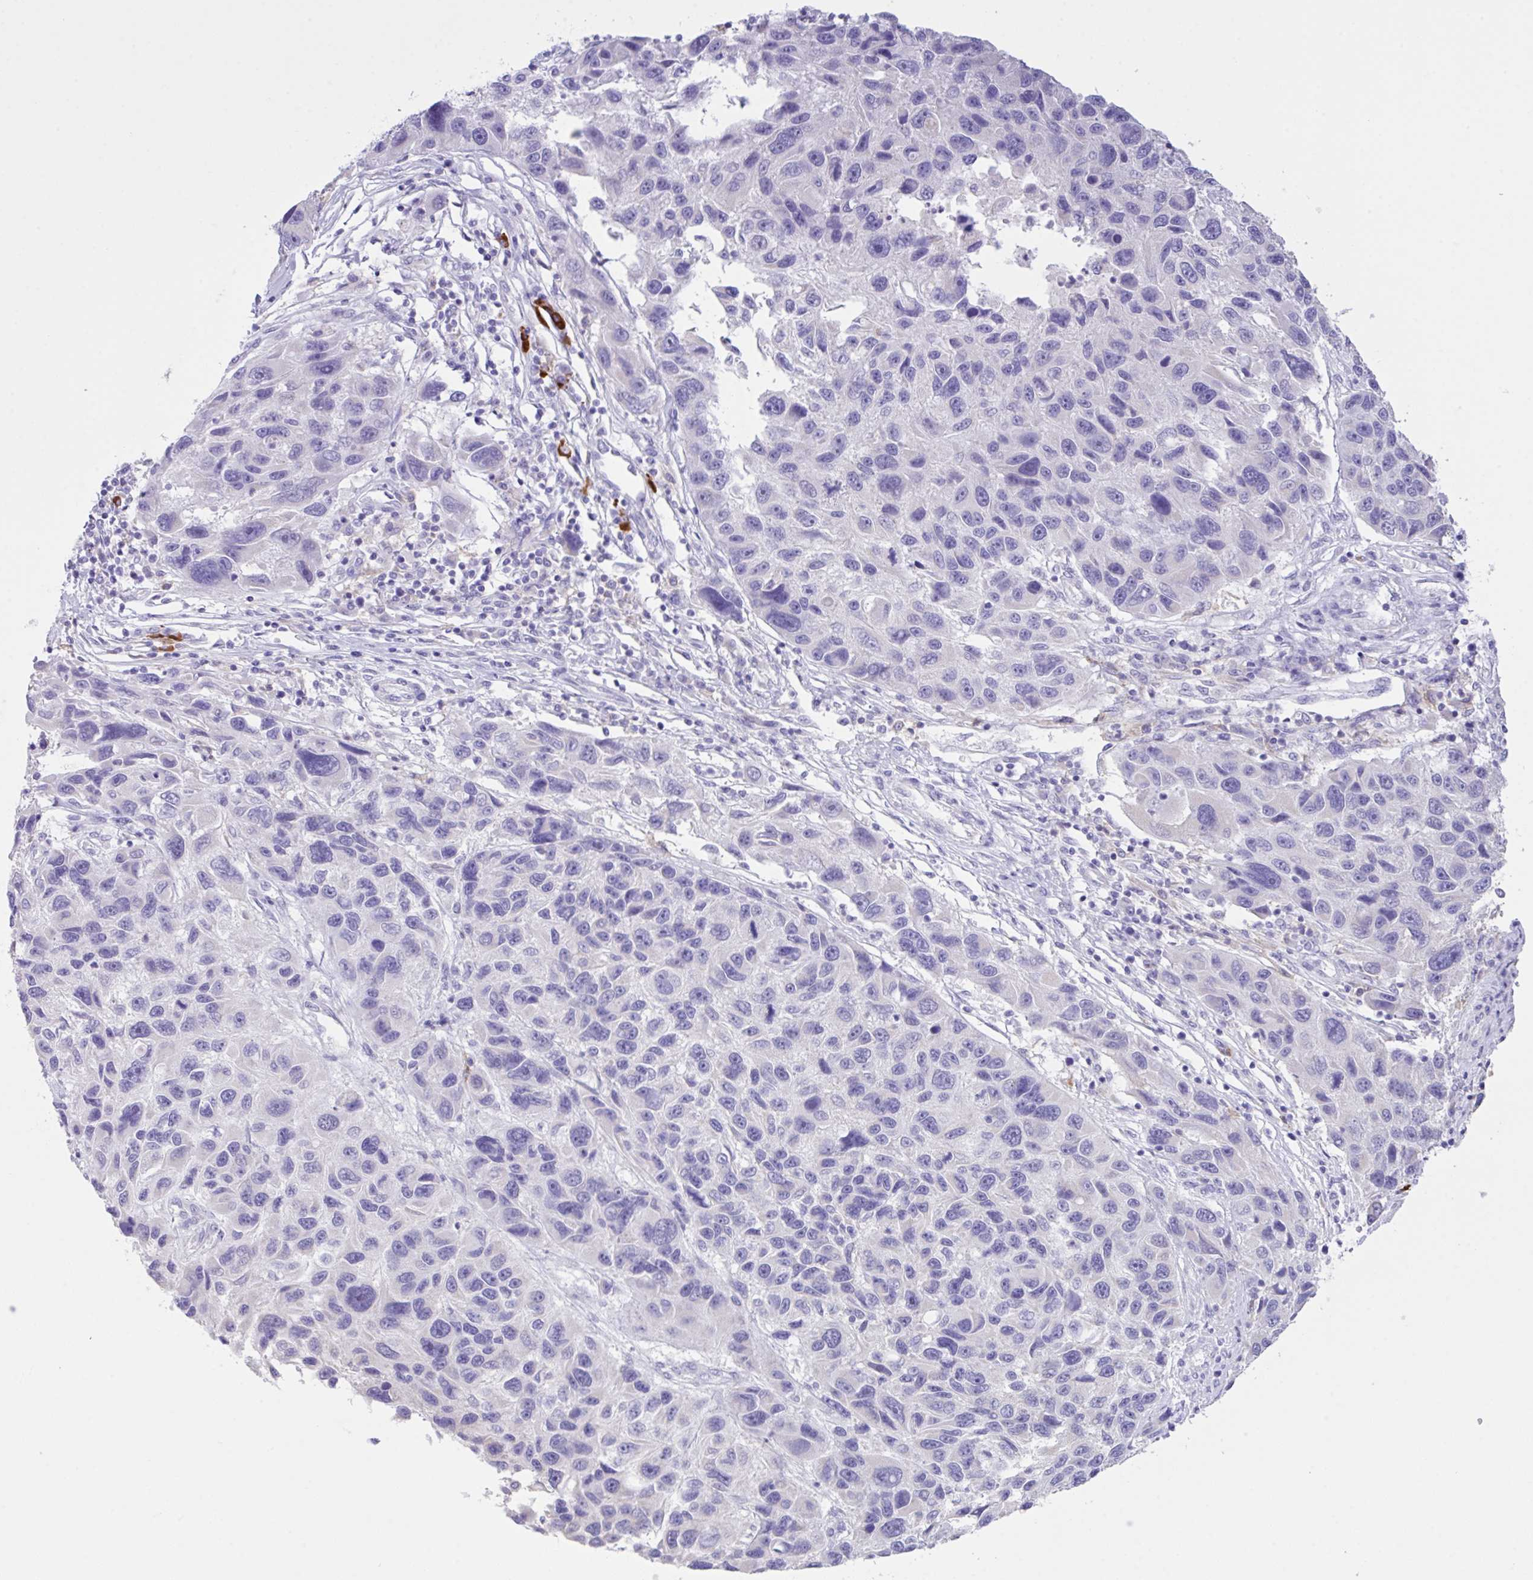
{"staining": {"intensity": "negative", "quantity": "none", "location": "none"}, "tissue": "melanoma", "cell_type": "Tumor cells", "image_type": "cancer", "snomed": [{"axis": "morphology", "description": "Malignant melanoma, NOS"}, {"axis": "topography", "description": "Skin"}], "caption": "A high-resolution photomicrograph shows immunohistochemistry (IHC) staining of malignant melanoma, which exhibits no significant expression in tumor cells.", "gene": "CST11", "patient": {"sex": "male", "age": 53}}